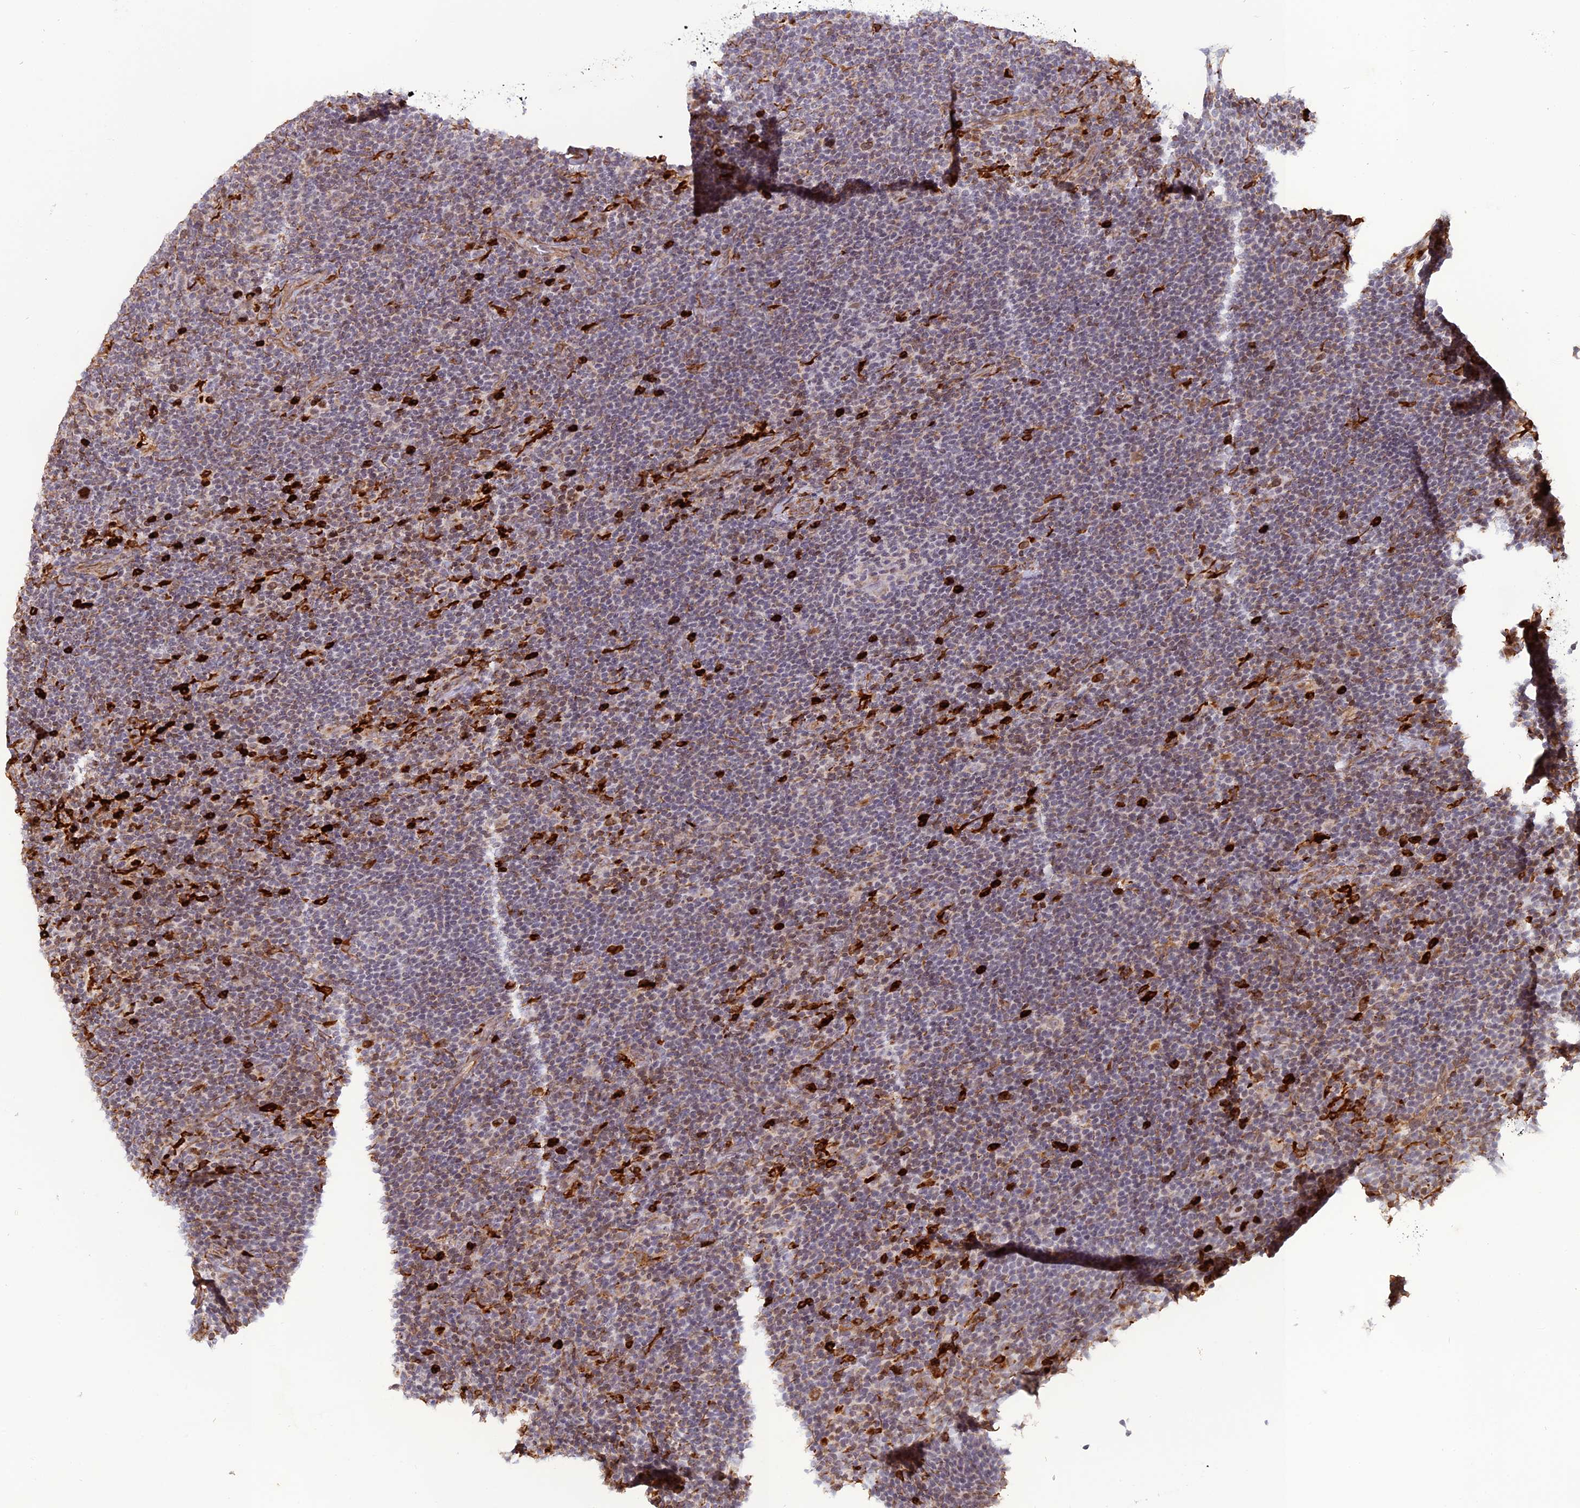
{"staining": {"intensity": "weak", "quantity": "<25%", "location": "cytoplasmic/membranous,nuclear"}, "tissue": "lymphoma", "cell_type": "Tumor cells", "image_type": "cancer", "snomed": [{"axis": "morphology", "description": "Hodgkin's disease, NOS"}, {"axis": "topography", "description": "Lymph node"}], "caption": "A photomicrograph of human Hodgkin's disease is negative for staining in tumor cells. The staining is performed using DAB (3,3'-diaminobenzidine) brown chromogen with nuclei counter-stained in using hematoxylin.", "gene": "APOBR", "patient": {"sex": "female", "age": 57}}